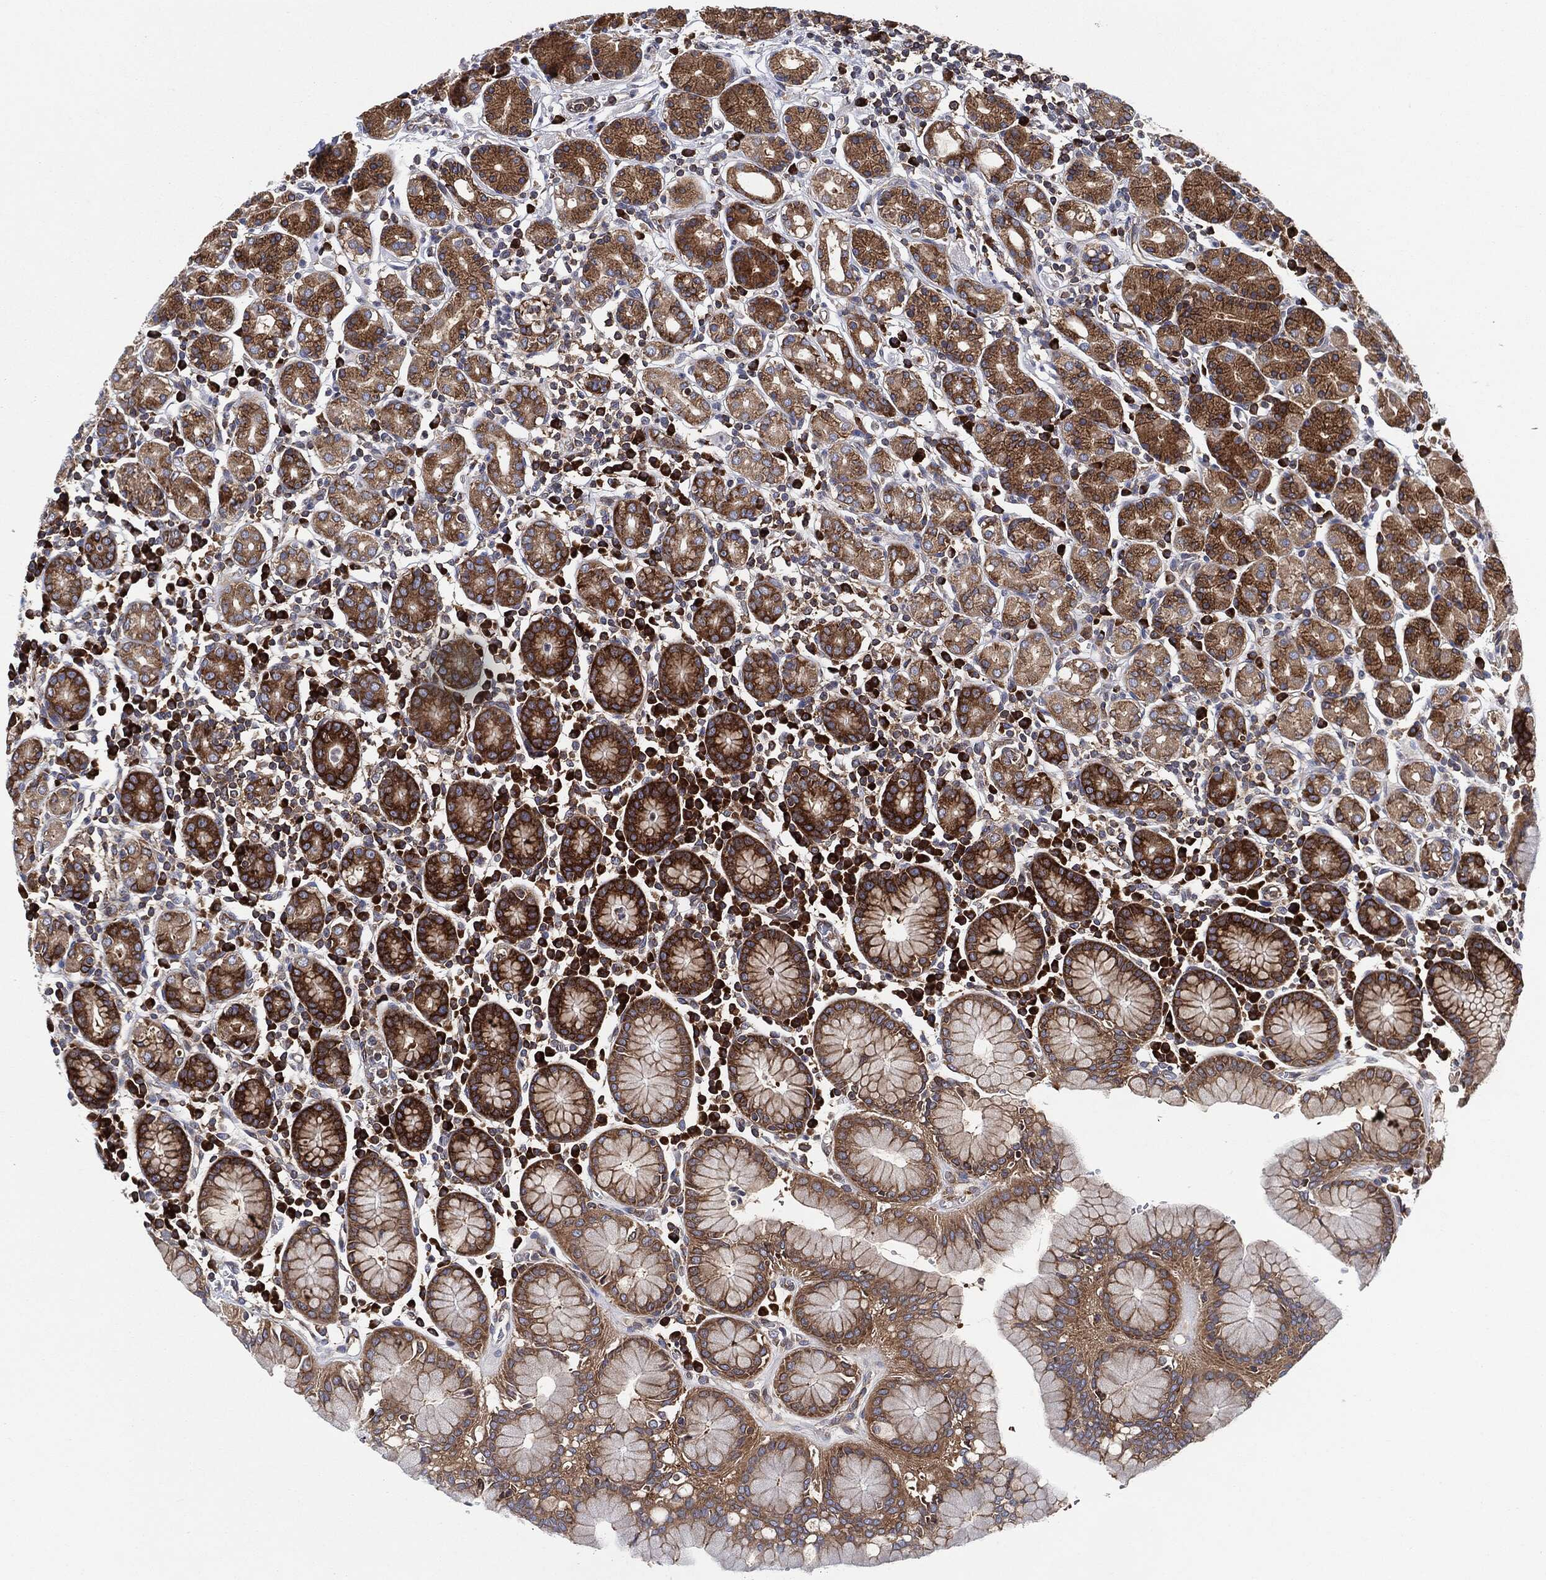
{"staining": {"intensity": "moderate", "quantity": ">75%", "location": "cytoplasmic/membranous"}, "tissue": "stomach", "cell_type": "Glandular cells", "image_type": "normal", "snomed": [{"axis": "morphology", "description": "Normal tissue, NOS"}, {"axis": "topography", "description": "Stomach, upper"}, {"axis": "topography", "description": "Stomach"}], "caption": "Immunohistochemistry histopathology image of benign stomach stained for a protein (brown), which shows medium levels of moderate cytoplasmic/membranous expression in approximately >75% of glandular cells.", "gene": "EIF2S2", "patient": {"sex": "male", "age": 62}}